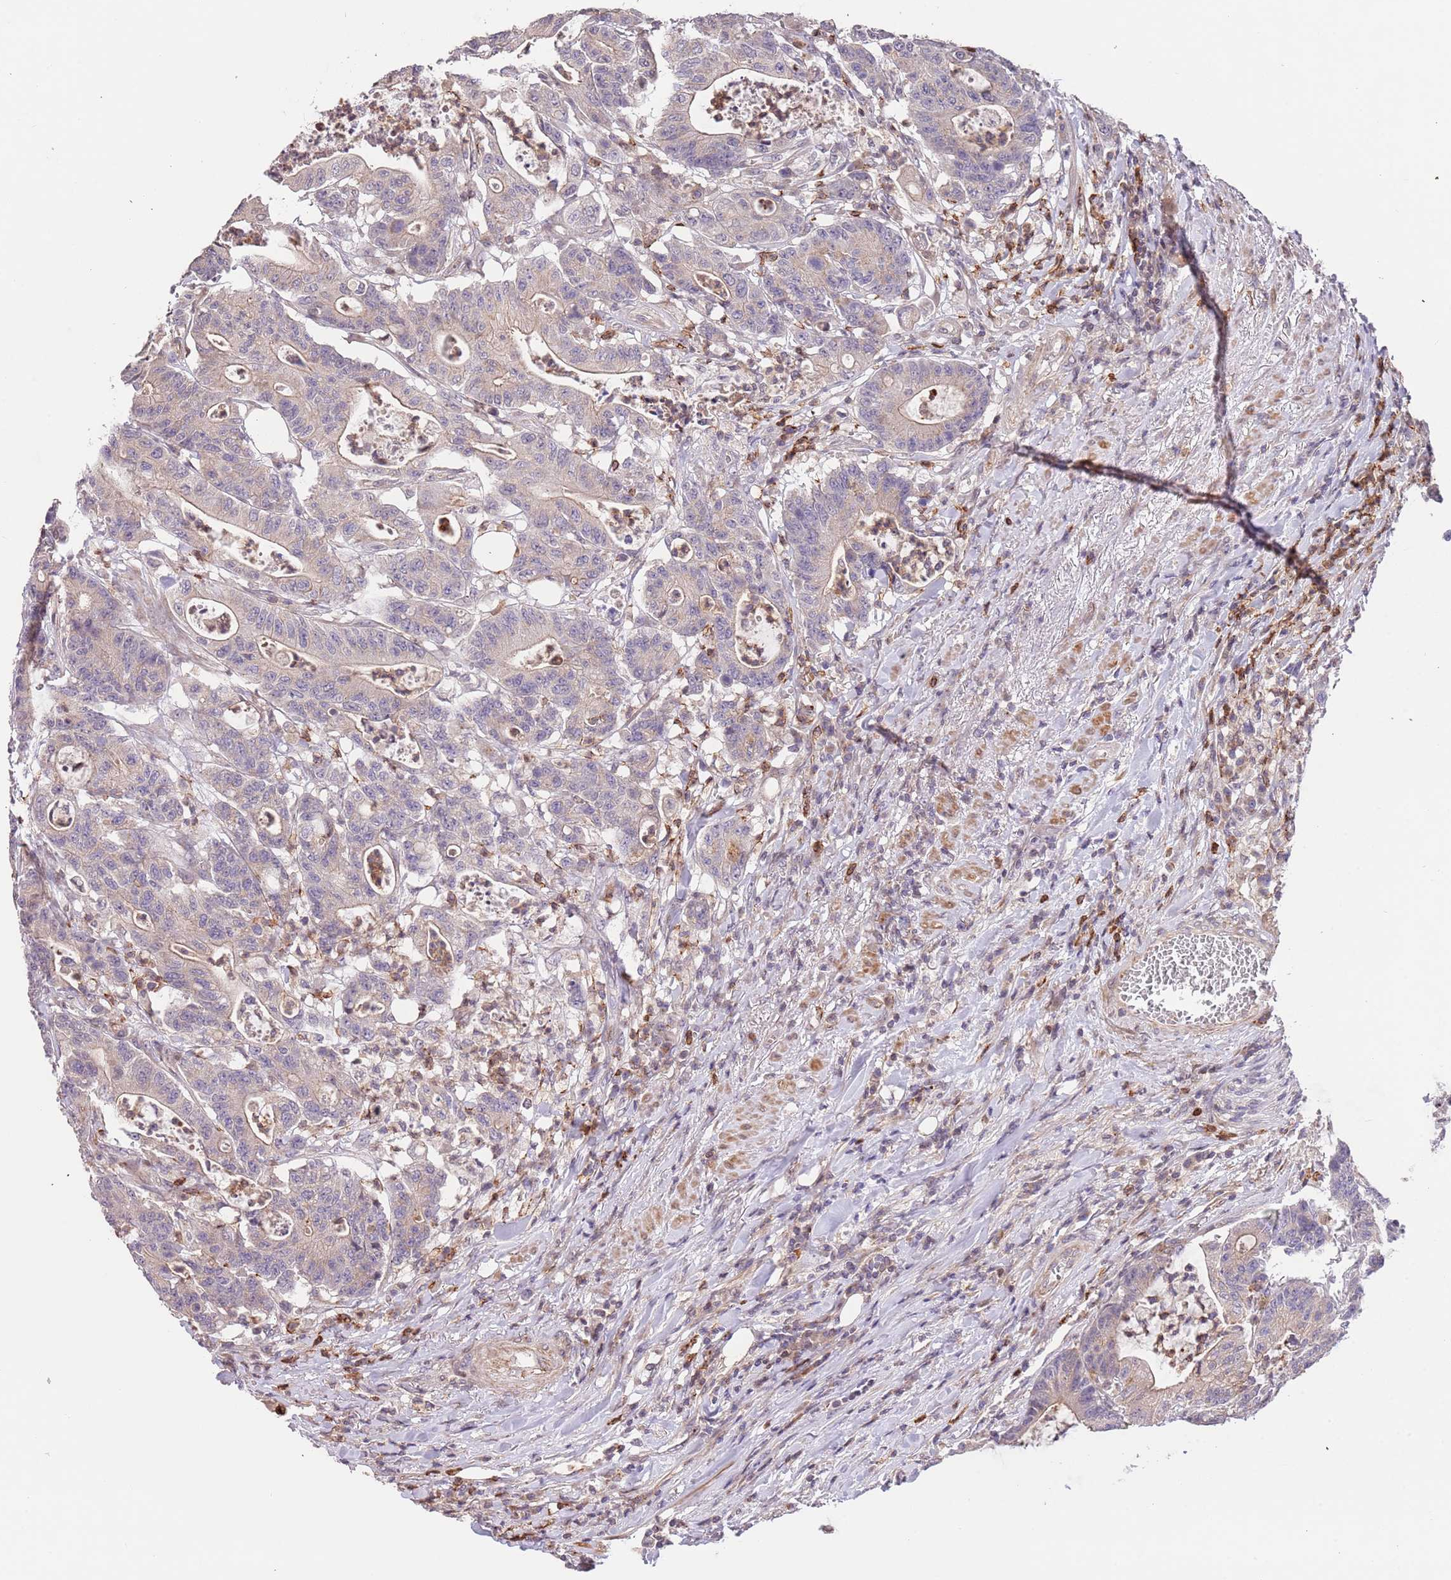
{"staining": {"intensity": "weak", "quantity": "<25%", "location": "cytoplasmic/membranous"}, "tissue": "colorectal cancer", "cell_type": "Tumor cells", "image_type": "cancer", "snomed": [{"axis": "morphology", "description": "Adenocarcinoma, NOS"}, {"axis": "topography", "description": "Colon"}], "caption": "A micrograph of human colorectal cancer is negative for staining in tumor cells.", "gene": "SLC16A4", "patient": {"sex": "female", "age": 84}}